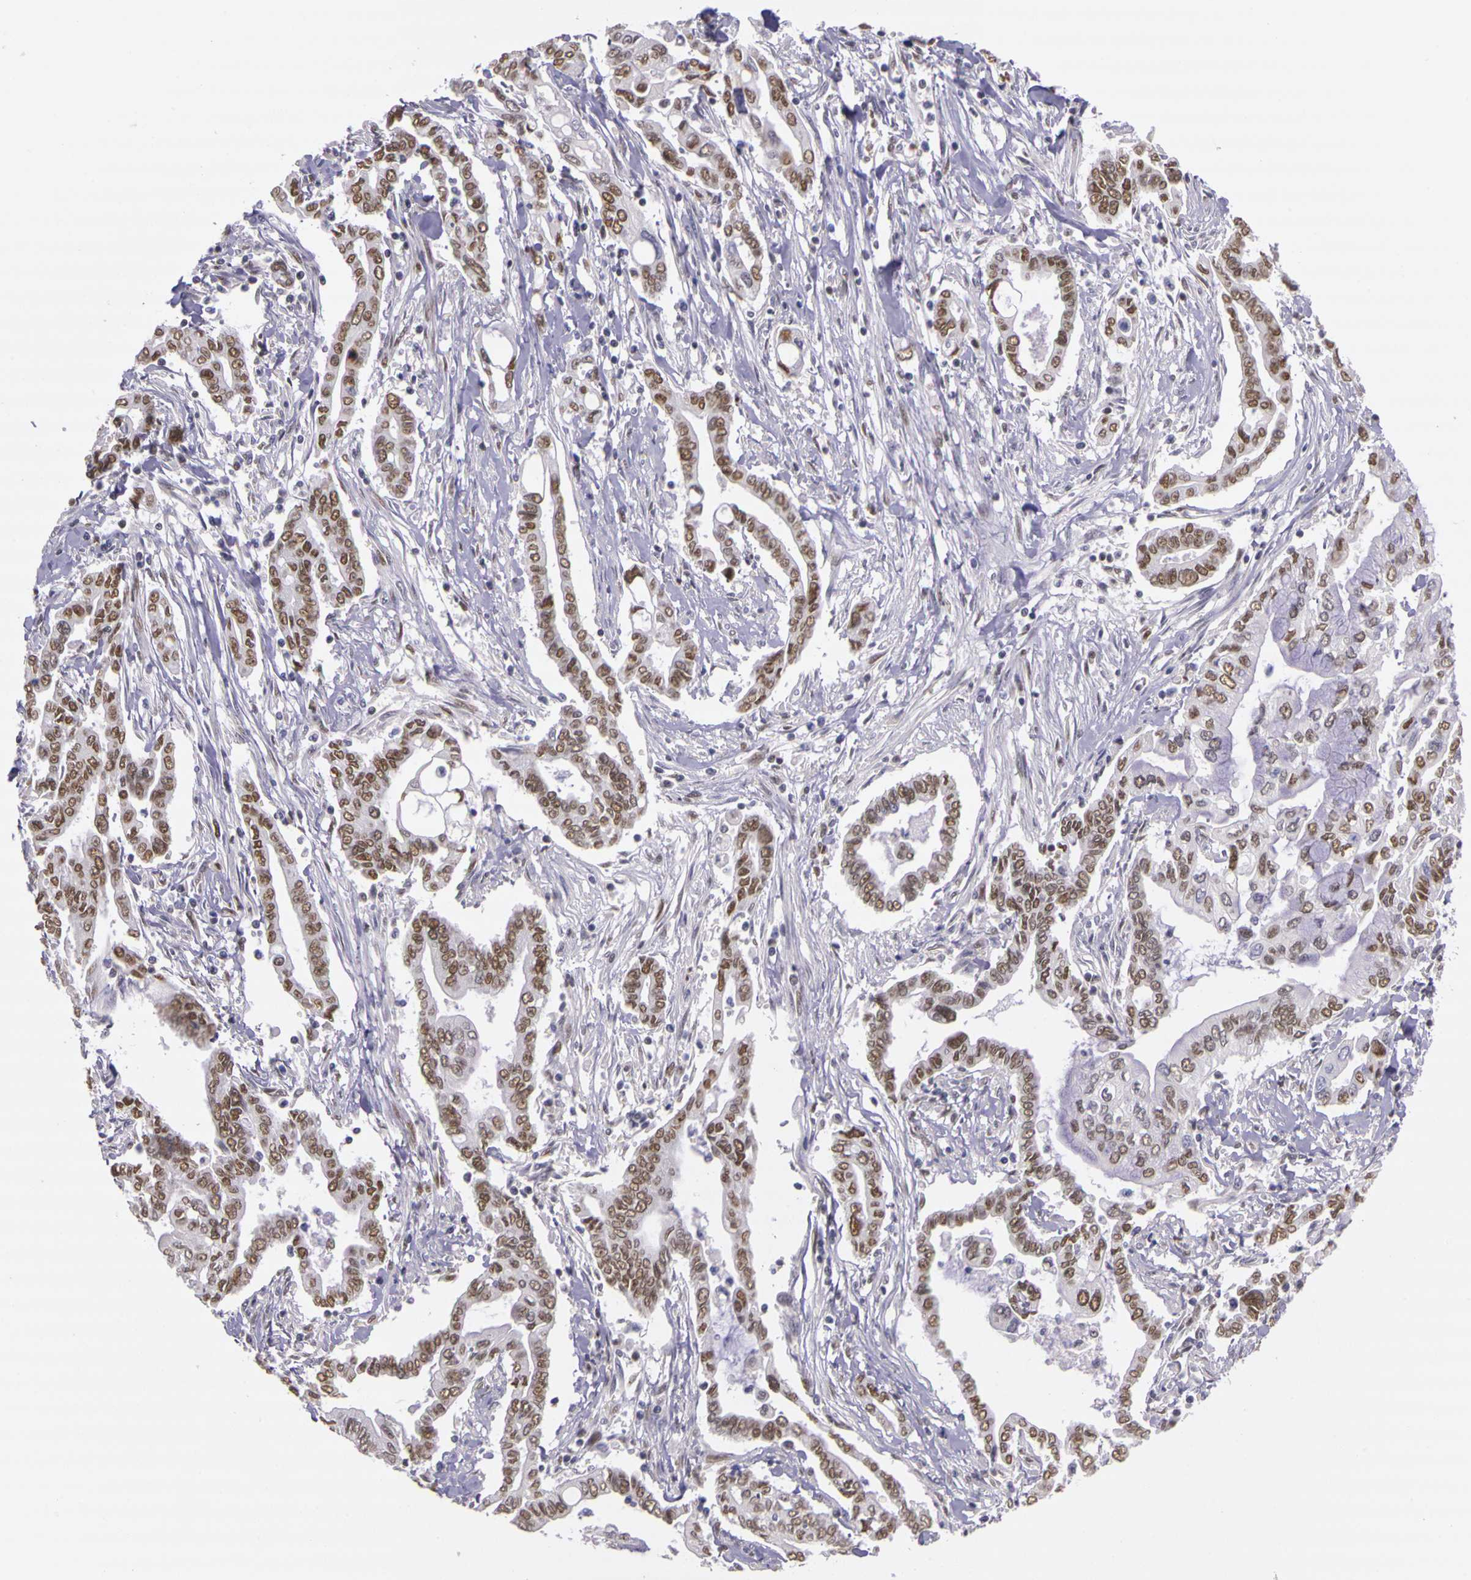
{"staining": {"intensity": "moderate", "quantity": ">75%", "location": "nuclear"}, "tissue": "pancreatic cancer", "cell_type": "Tumor cells", "image_type": "cancer", "snomed": [{"axis": "morphology", "description": "Adenocarcinoma, NOS"}, {"axis": "topography", "description": "Pancreas"}], "caption": "This photomicrograph demonstrates pancreatic cancer stained with immunohistochemistry (IHC) to label a protein in brown. The nuclear of tumor cells show moderate positivity for the protein. Nuclei are counter-stained blue.", "gene": "WDR13", "patient": {"sex": "female", "age": 57}}